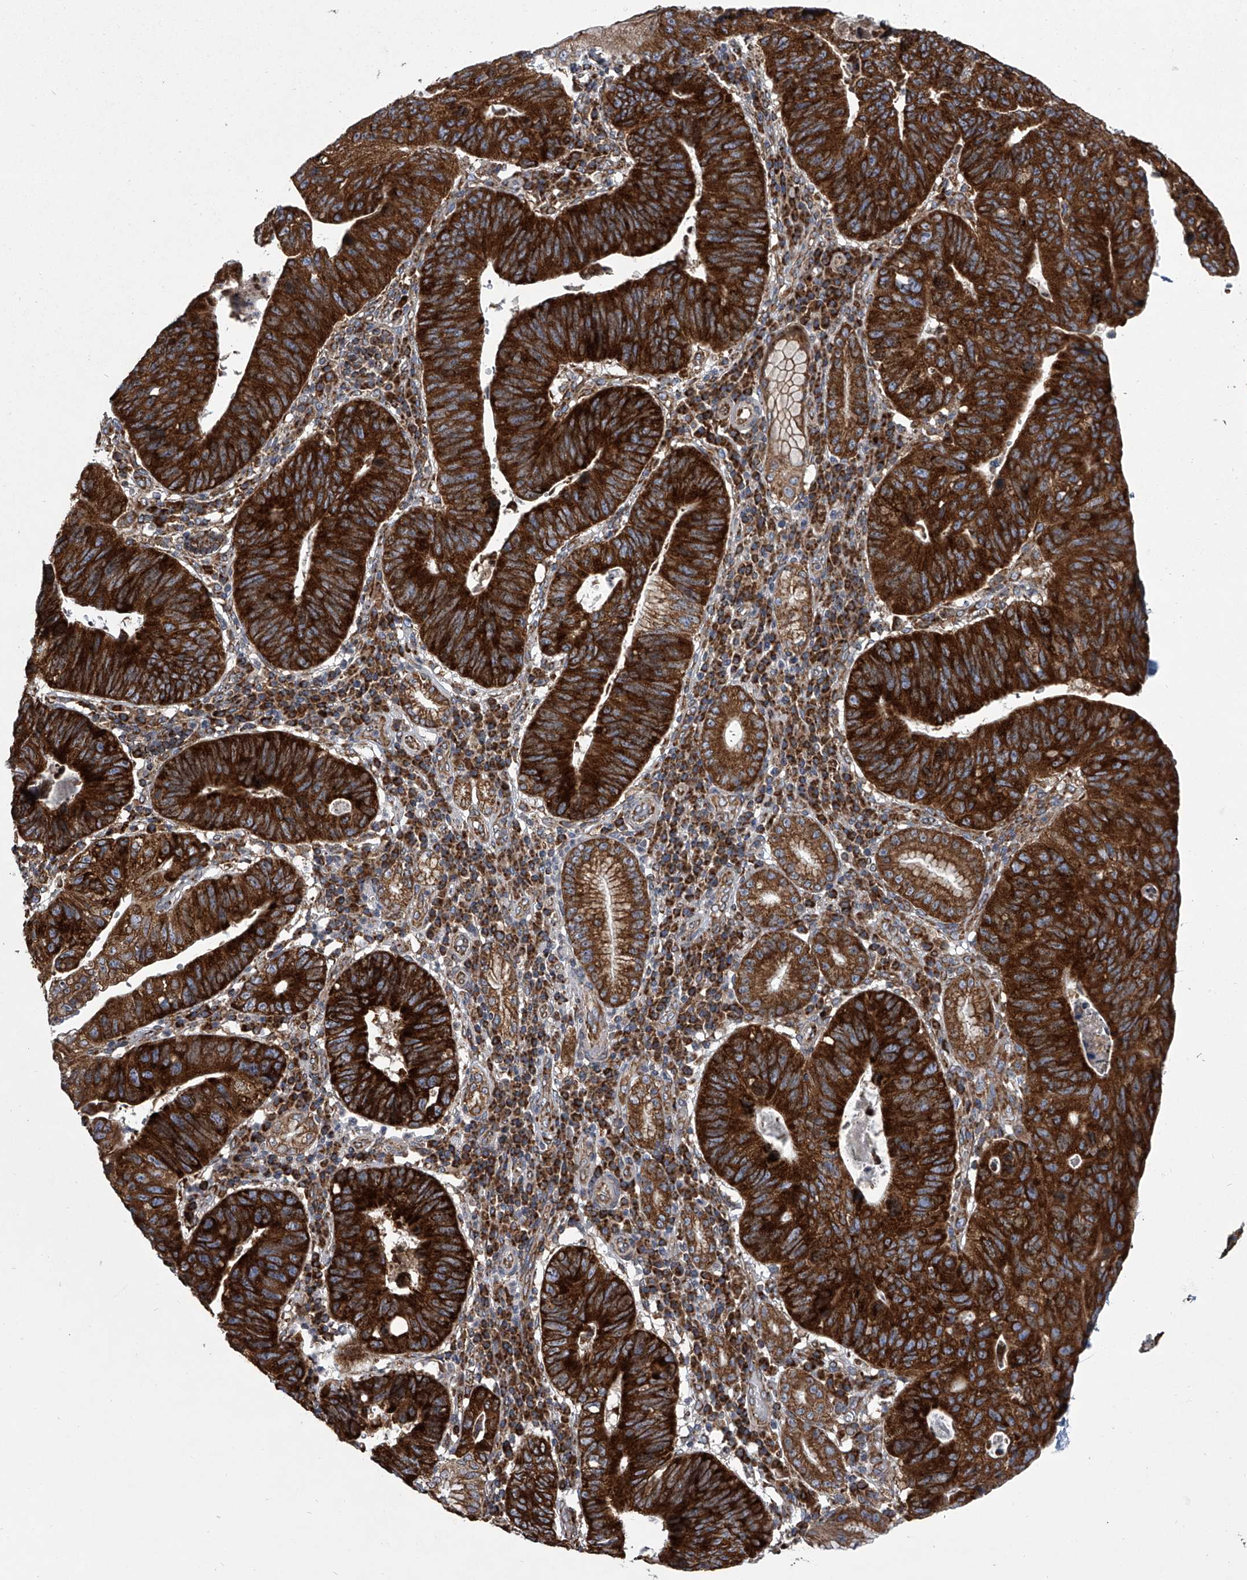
{"staining": {"intensity": "strong", "quantity": ">75%", "location": "cytoplasmic/membranous"}, "tissue": "stomach cancer", "cell_type": "Tumor cells", "image_type": "cancer", "snomed": [{"axis": "morphology", "description": "Adenocarcinoma, NOS"}, {"axis": "topography", "description": "Stomach"}], "caption": "Tumor cells demonstrate high levels of strong cytoplasmic/membranous staining in about >75% of cells in human stomach cancer (adenocarcinoma).", "gene": "ZC3H15", "patient": {"sex": "male", "age": 59}}